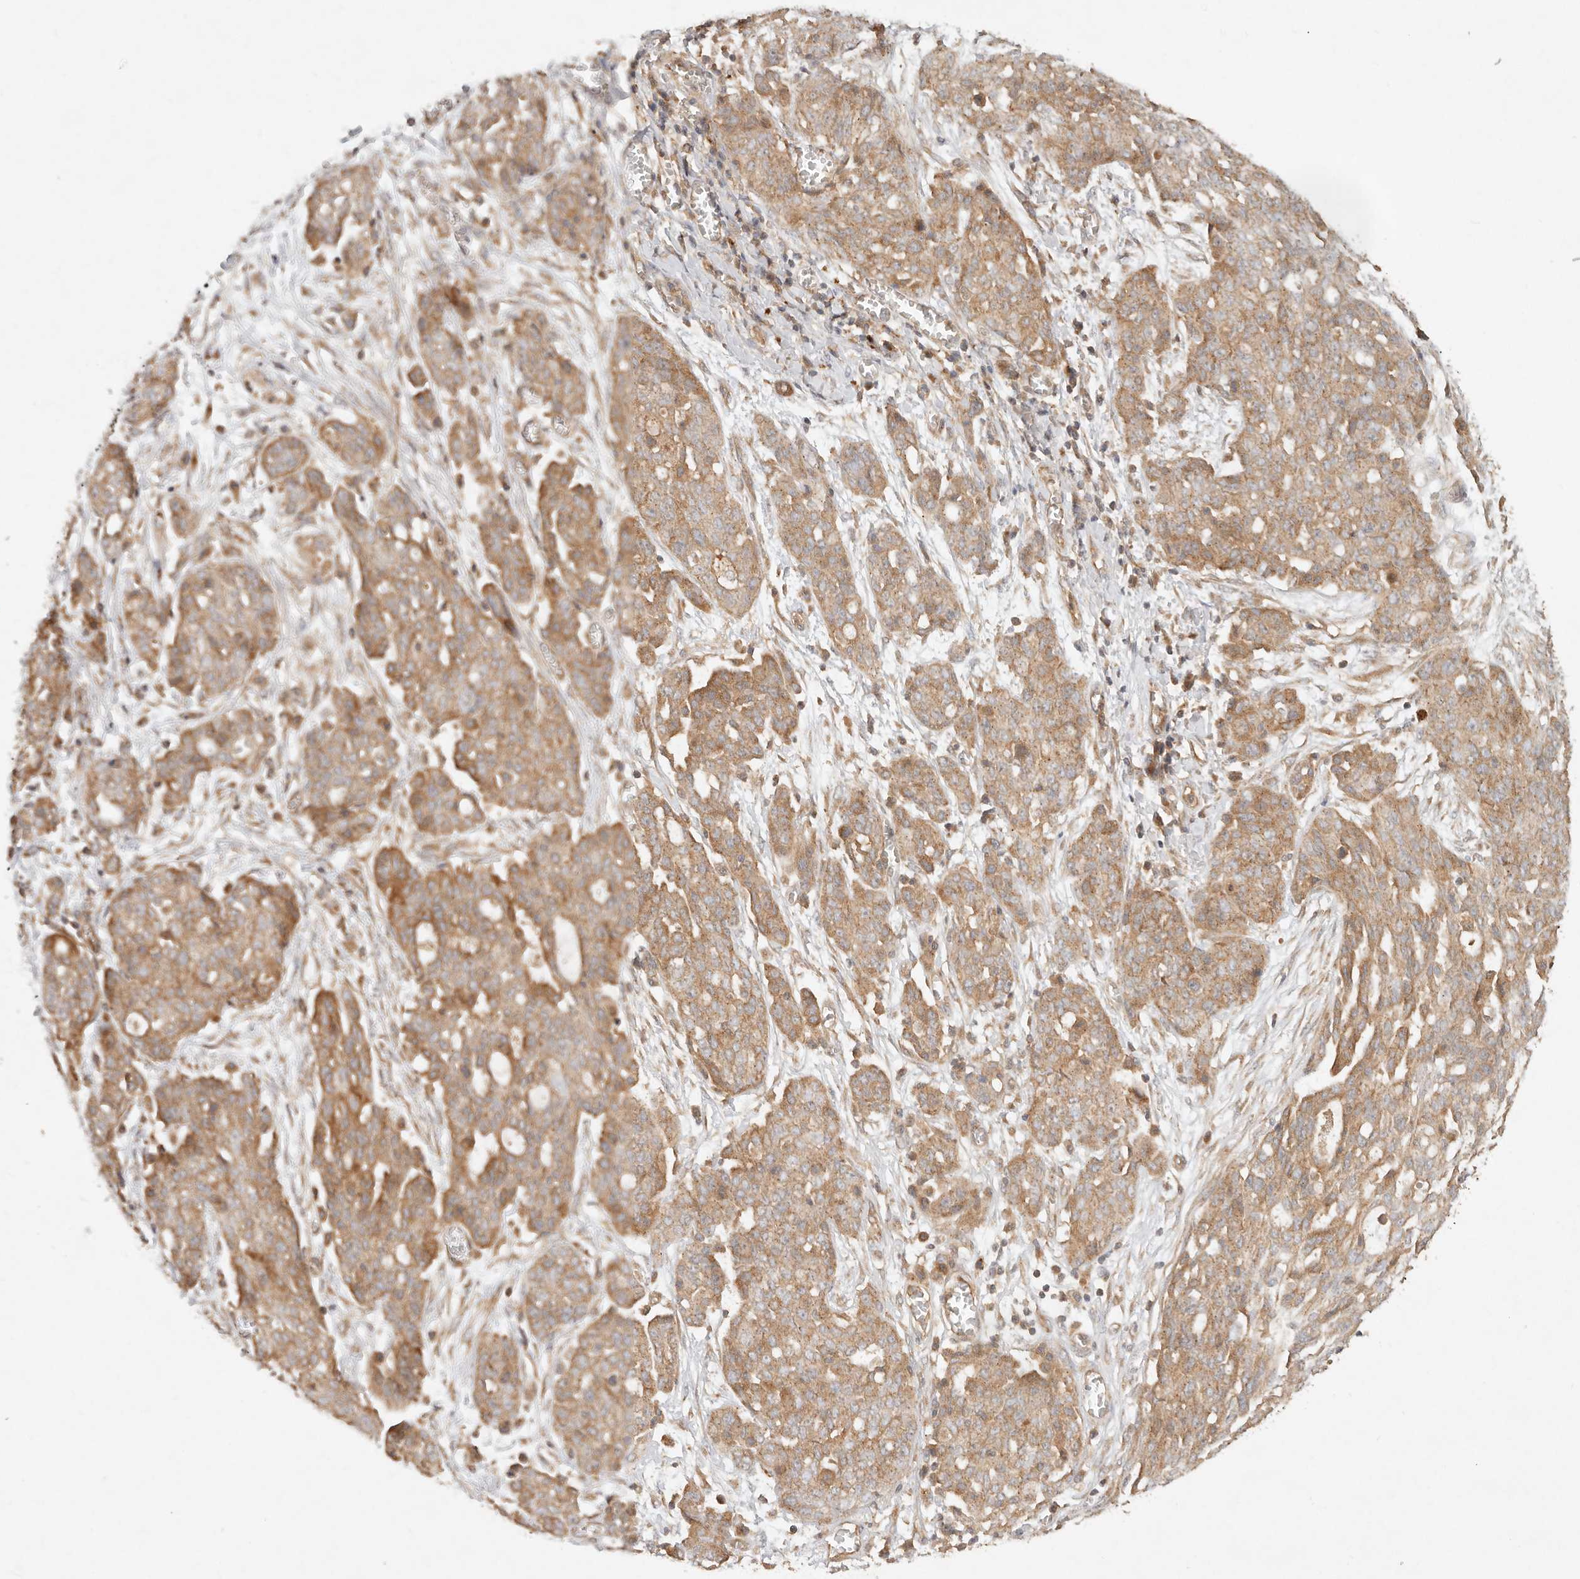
{"staining": {"intensity": "moderate", "quantity": ">75%", "location": "cytoplasmic/membranous"}, "tissue": "ovarian cancer", "cell_type": "Tumor cells", "image_type": "cancer", "snomed": [{"axis": "morphology", "description": "Cystadenocarcinoma, serous, NOS"}, {"axis": "topography", "description": "Soft tissue"}, {"axis": "topography", "description": "Ovary"}], "caption": "Protein positivity by immunohistochemistry (IHC) displays moderate cytoplasmic/membranous staining in approximately >75% of tumor cells in ovarian serous cystadenocarcinoma. Immunohistochemistry (ihc) stains the protein in brown and the nuclei are stained blue.", "gene": "HECTD3", "patient": {"sex": "female", "age": 57}}